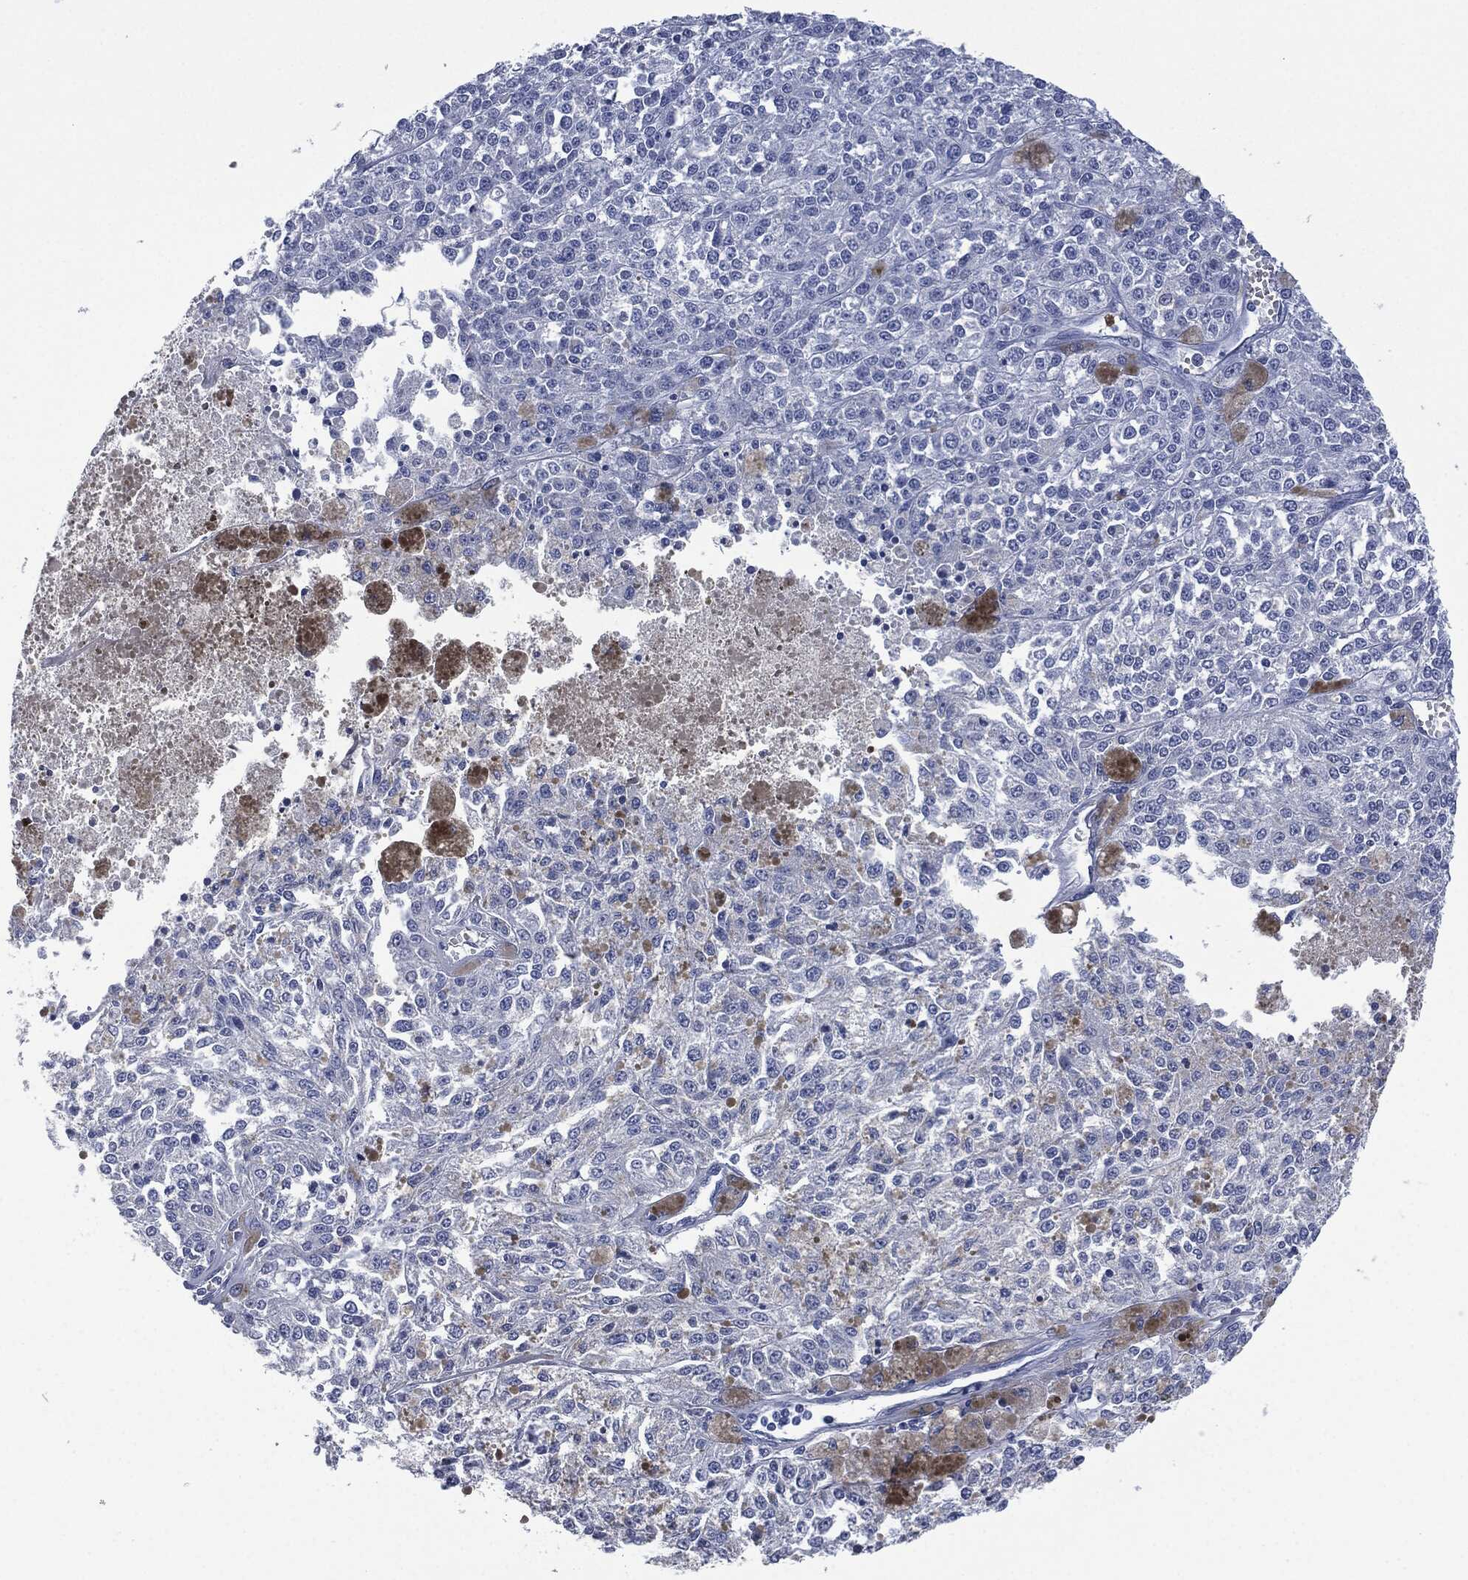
{"staining": {"intensity": "negative", "quantity": "none", "location": "none"}, "tissue": "melanoma", "cell_type": "Tumor cells", "image_type": "cancer", "snomed": [{"axis": "morphology", "description": "Malignant melanoma, Metastatic site"}, {"axis": "topography", "description": "Lymph node"}], "caption": "This photomicrograph is of melanoma stained with immunohistochemistry (IHC) to label a protein in brown with the nuclei are counter-stained blue. There is no positivity in tumor cells.", "gene": "CEACAM8", "patient": {"sex": "female", "age": 64}}